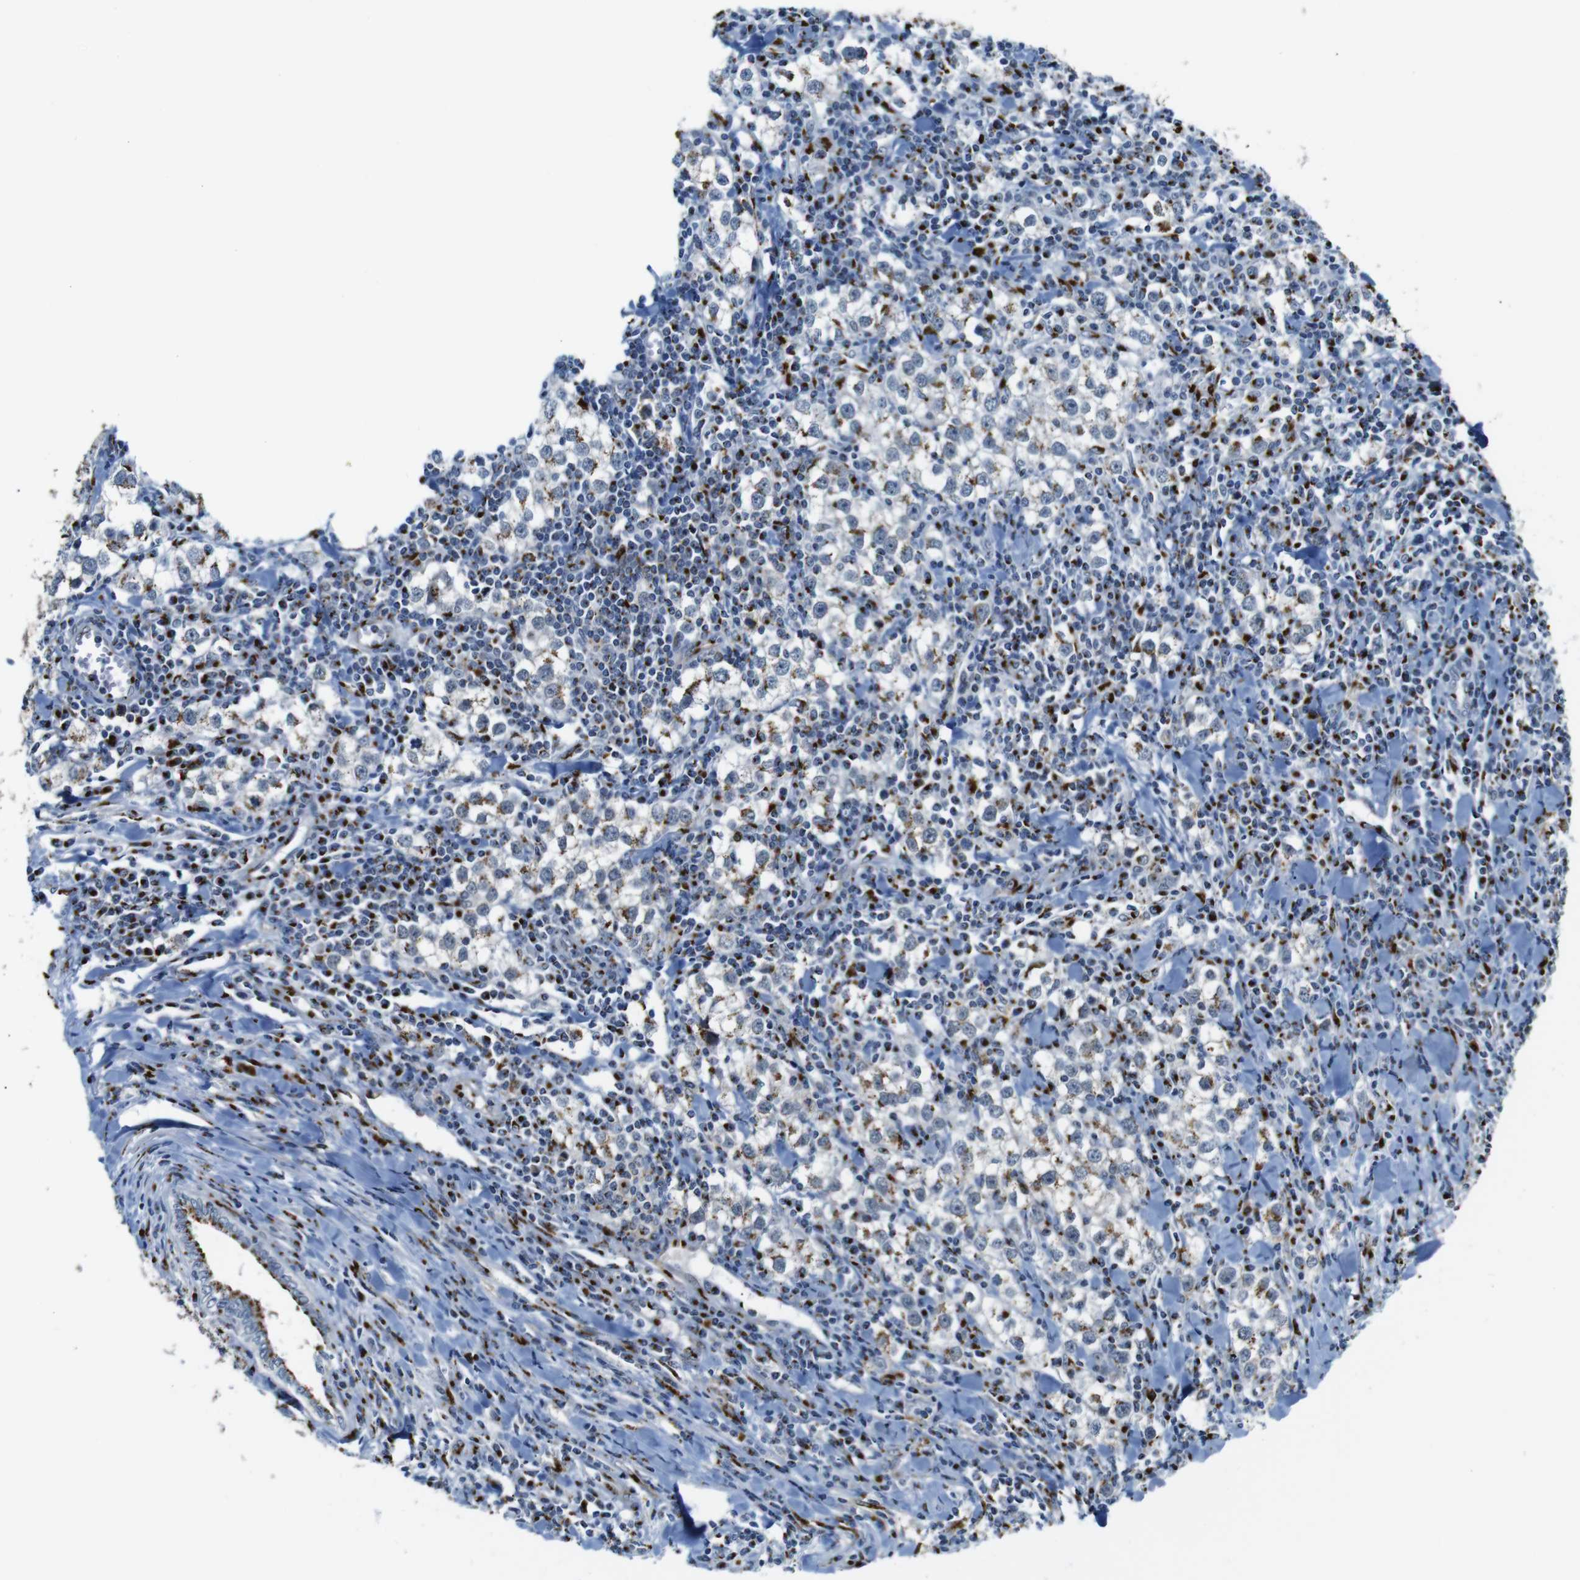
{"staining": {"intensity": "moderate", "quantity": "25%-75%", "location": "cytoplasmic/membranous"}, "tissue": "testis cancer", "cell_type": "Tumor cells", "image_type": "cancer", "snomed": [{"axis": "morphology", "description": "Seminoma, NOS"}, {"axis": "morphology", "description": "Carcinoma, Embryonal, NOS"}, {"axis": "topography", "description": "Testis"}], "caption": "Brown immunohistochemical staining in human testis cancer (seminoma) displays moderate cytoplasmic/membranous expression in about 25%-75% of tumor cells.", "gene": "TGOLN2", "patient": {"sex": "male", "age": 36}}